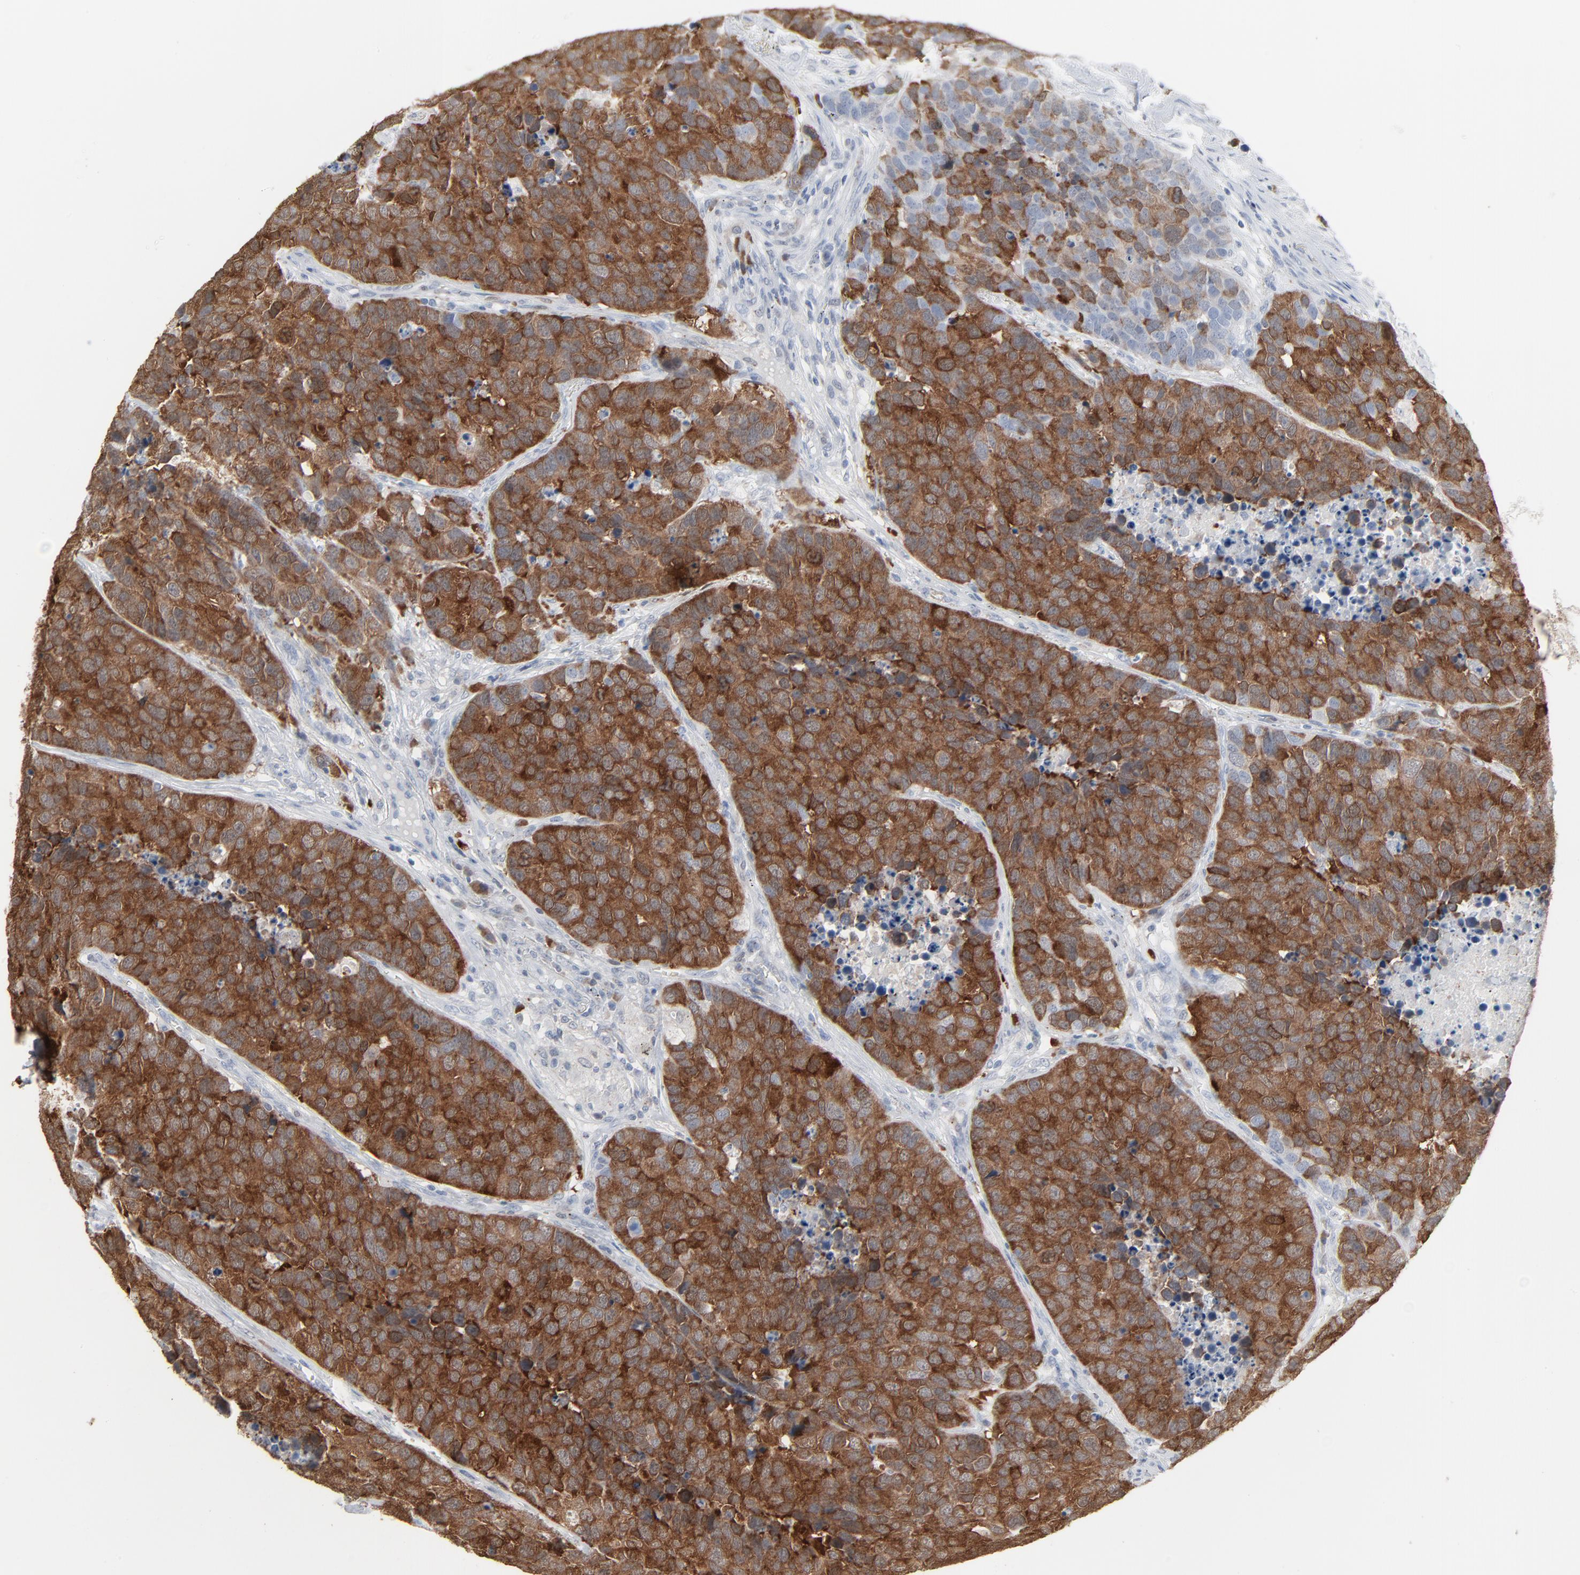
{"staining": {"intensity": "moderate", "quantity": ">75%", "location": "cytoplasmic/membranous"}, "tissue": "carcinoid", "cell_type": "Tumor cells", "image_type": "cancer", "snomed": [{"axis": "morphology", "description": "Carcinoid, malignant, NOS"}, {"axis": "topography", "description": "Lung"}], "caption": "High-magnification brightfield microscopy of malignant carcinoid stained with DAB (3,3'-diaminobenzidine) (brown) and counterstained with hematoxylin (blue). tumor cells exhibit moderate cytoplasmic/membranous expression is appreciated in approximately>75% of cells.", "gene": "PHGDH", "patient": {"sex": "male", "age": 60}}